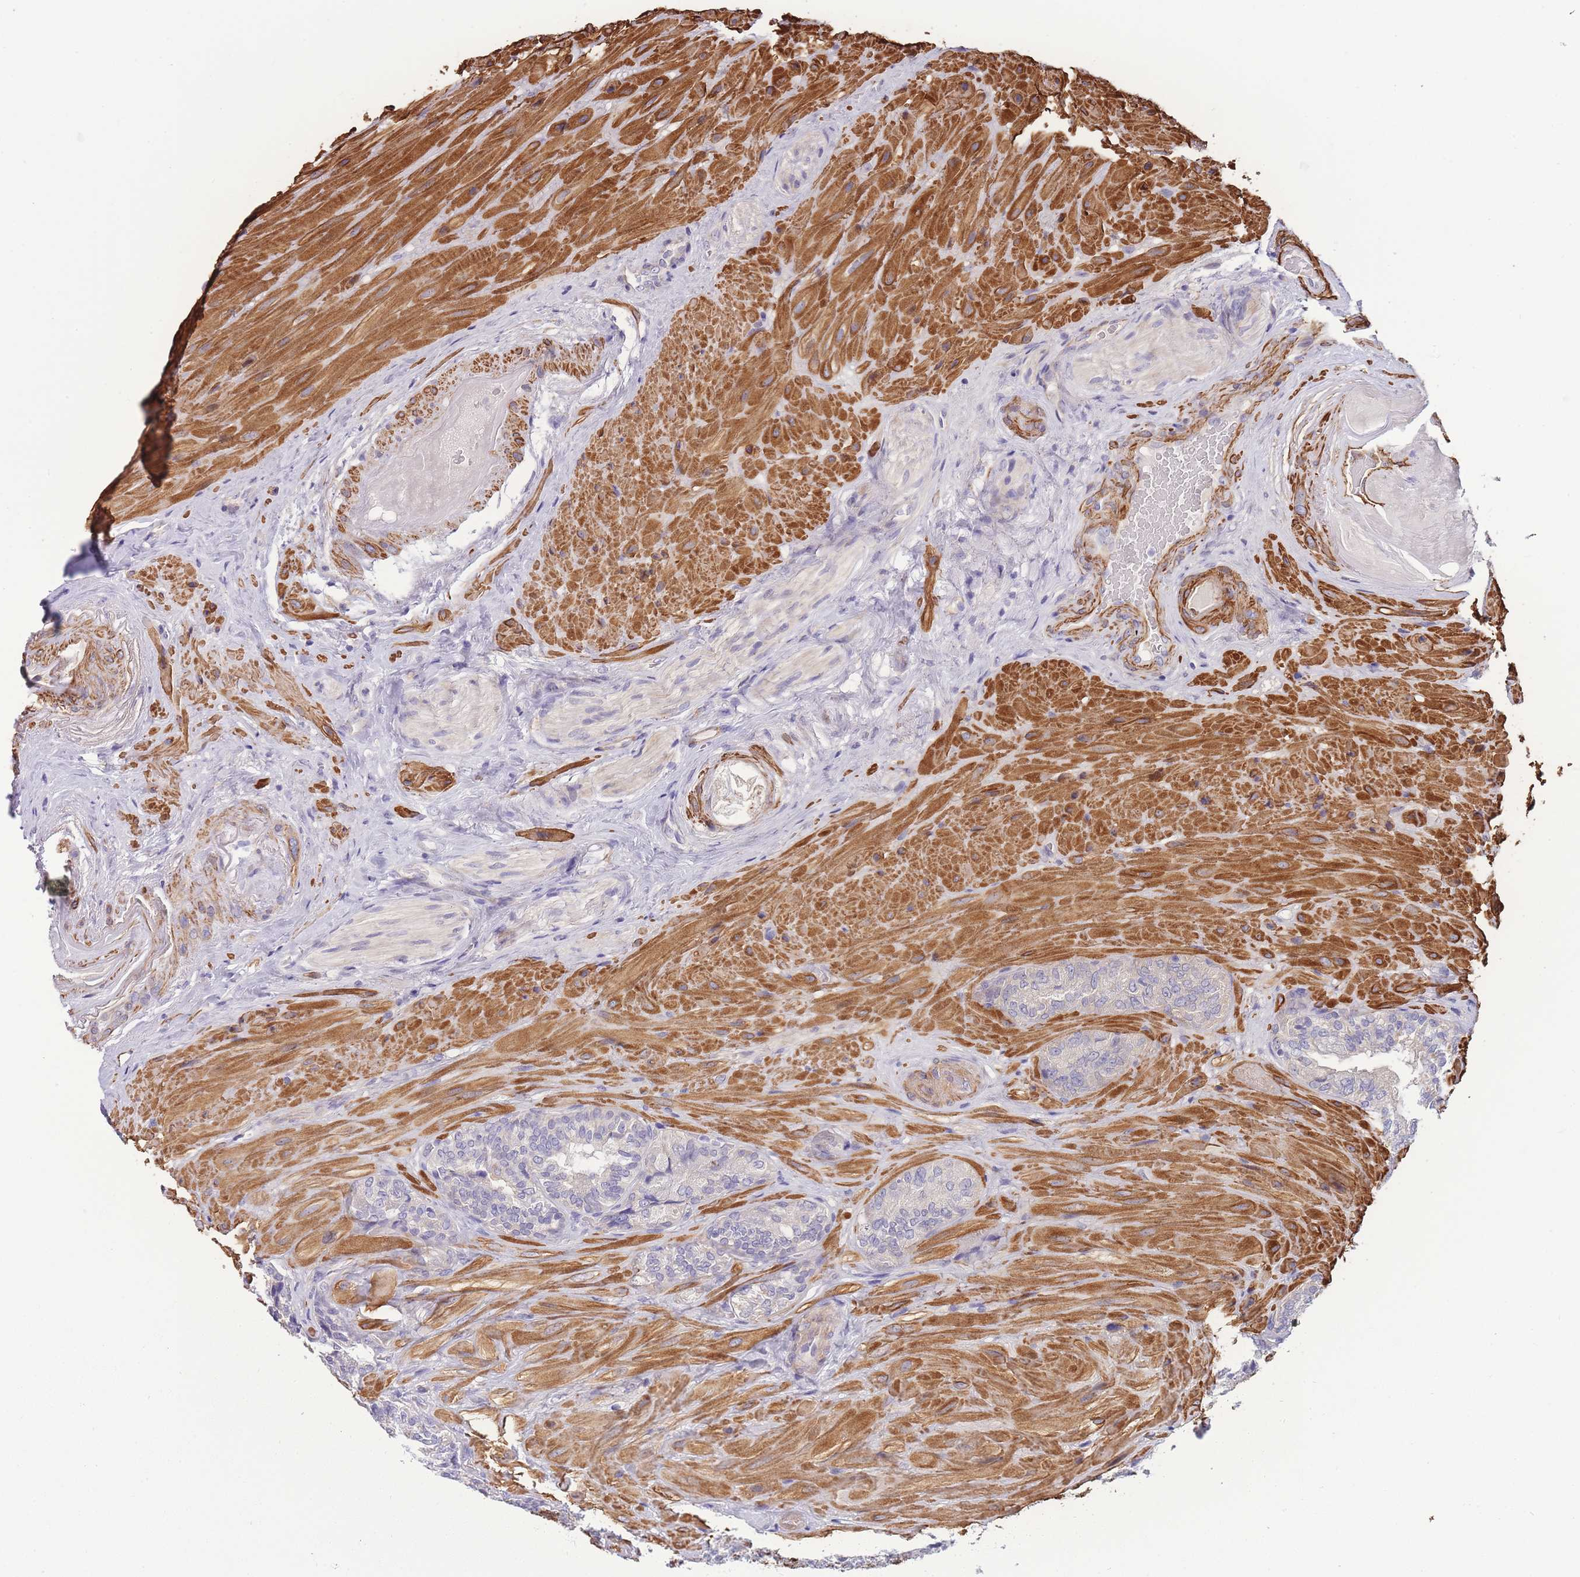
{"staining": {"intensity": "negative", "quantity": "none", "location": "none"}, "tissue": "seminal vesicle", "cell_type": "Glandular cells", "image_type": "normal", "snomed": [{"axis": "morphology", "description": "Normal tissue, NOS"}, {"axis": "topography", "description": "Prostate and seminal vesicle, NOS"}, {"axis": "topography", "description": "Prostate"}, {"axis": "topography", "description": "Seminal veicle"}], "caption": "This is a photomicrograph of IHC staining of benign seminal vesicle, which shows no expression in glandular cells.", "gene": "FAM124A", "patient": {"sex": "male", "age": 67}}